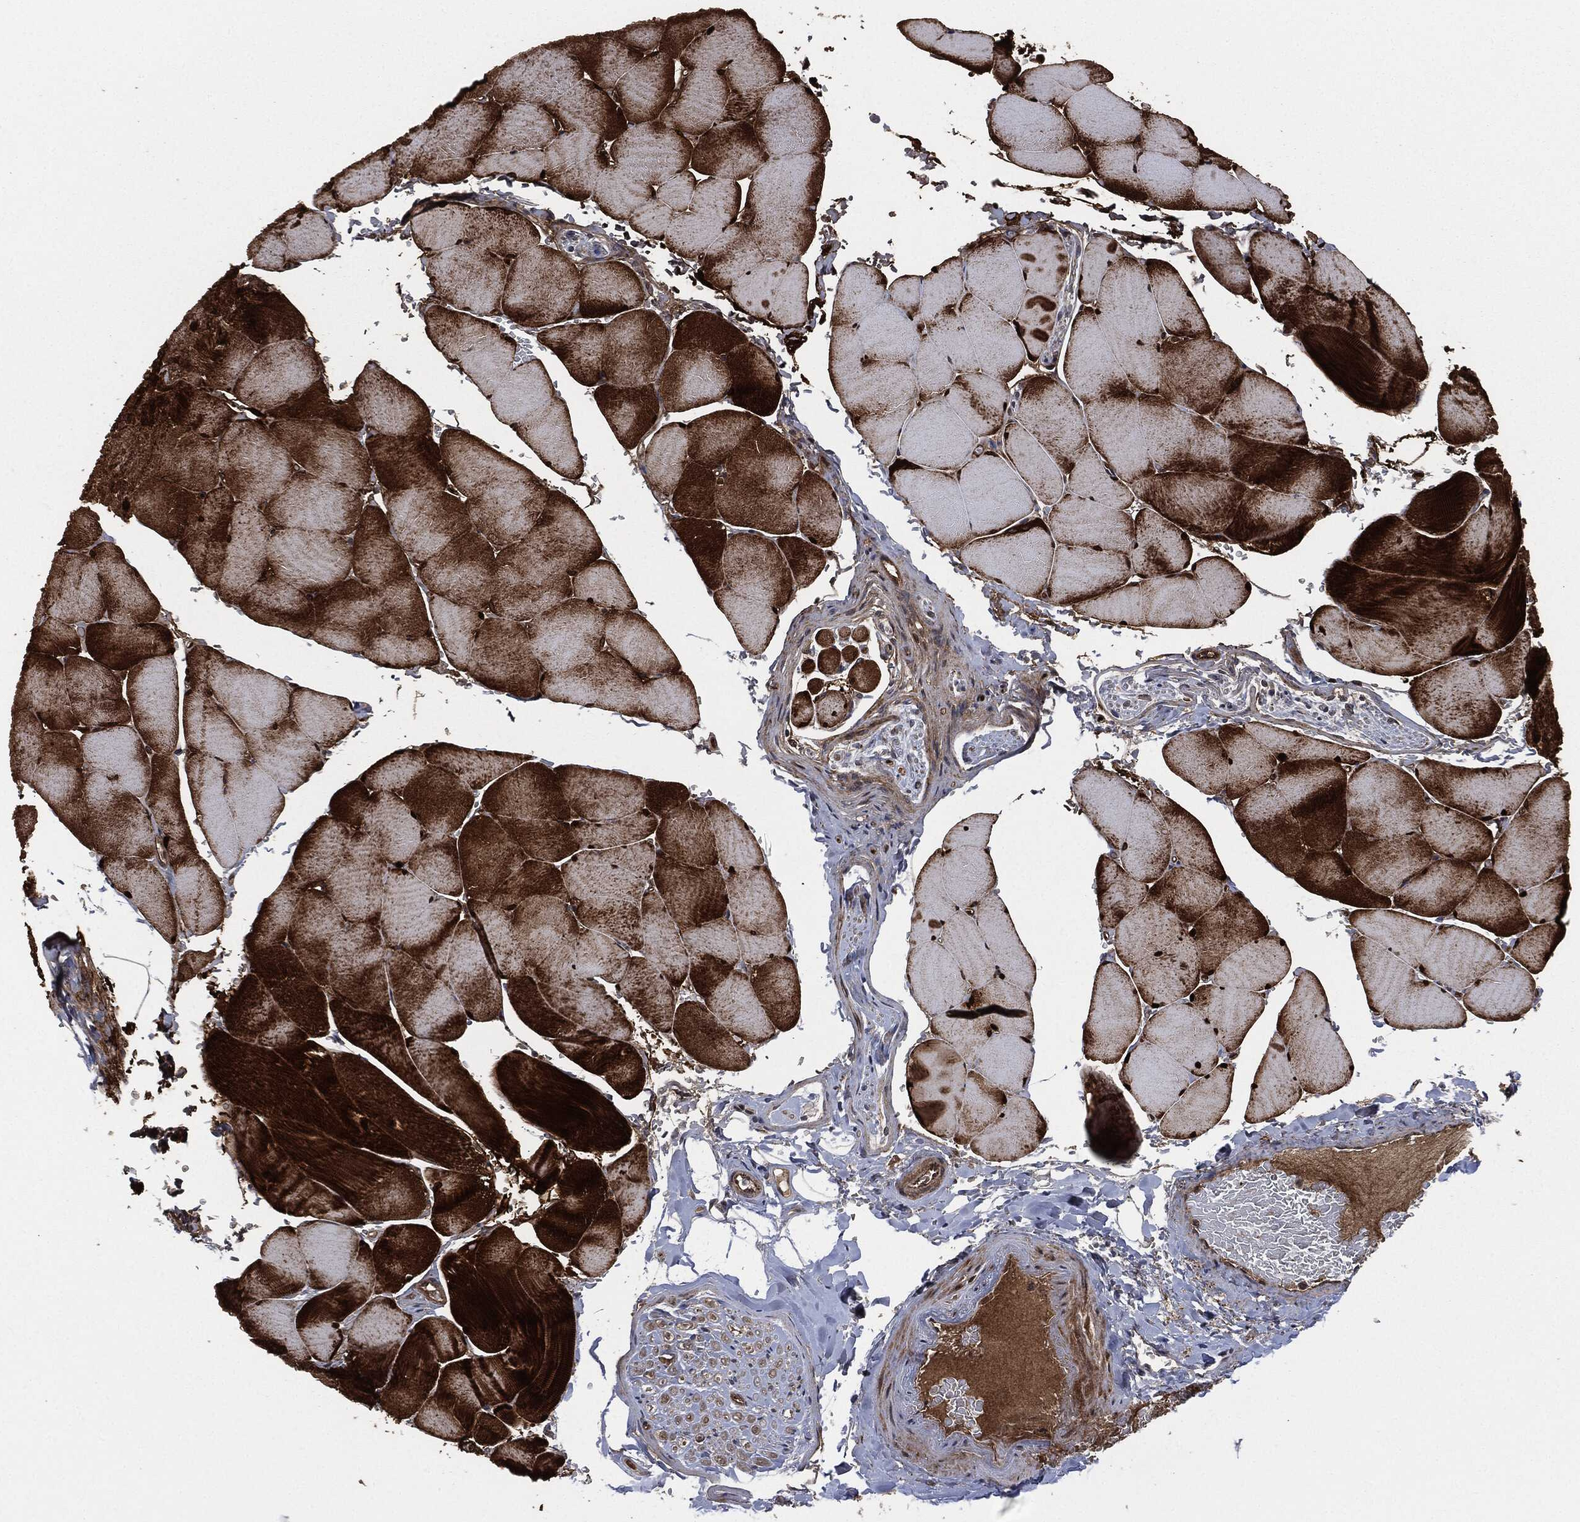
{"staining": {"intensity": "strong", "quantity": ">75%", "location": "cytoplasmic/membranous"}, "tissue": "skeletal muscle", "cell_type": "Myocytes", "image_type": "normal", "snomed": [{"axis": "morphology", "description": "Normal tissue, NOS"}, {"axis": "topography", "description": "Skeletal muscle"}], "caption": "Protein staining of normal skeletal muscle shows strong cytoplasmic/membranous staining in about >75% of myocytes. Nuclei are stained in blue.", "gene": "HRAS", "patient": {"sex": "female", "age": 37}}